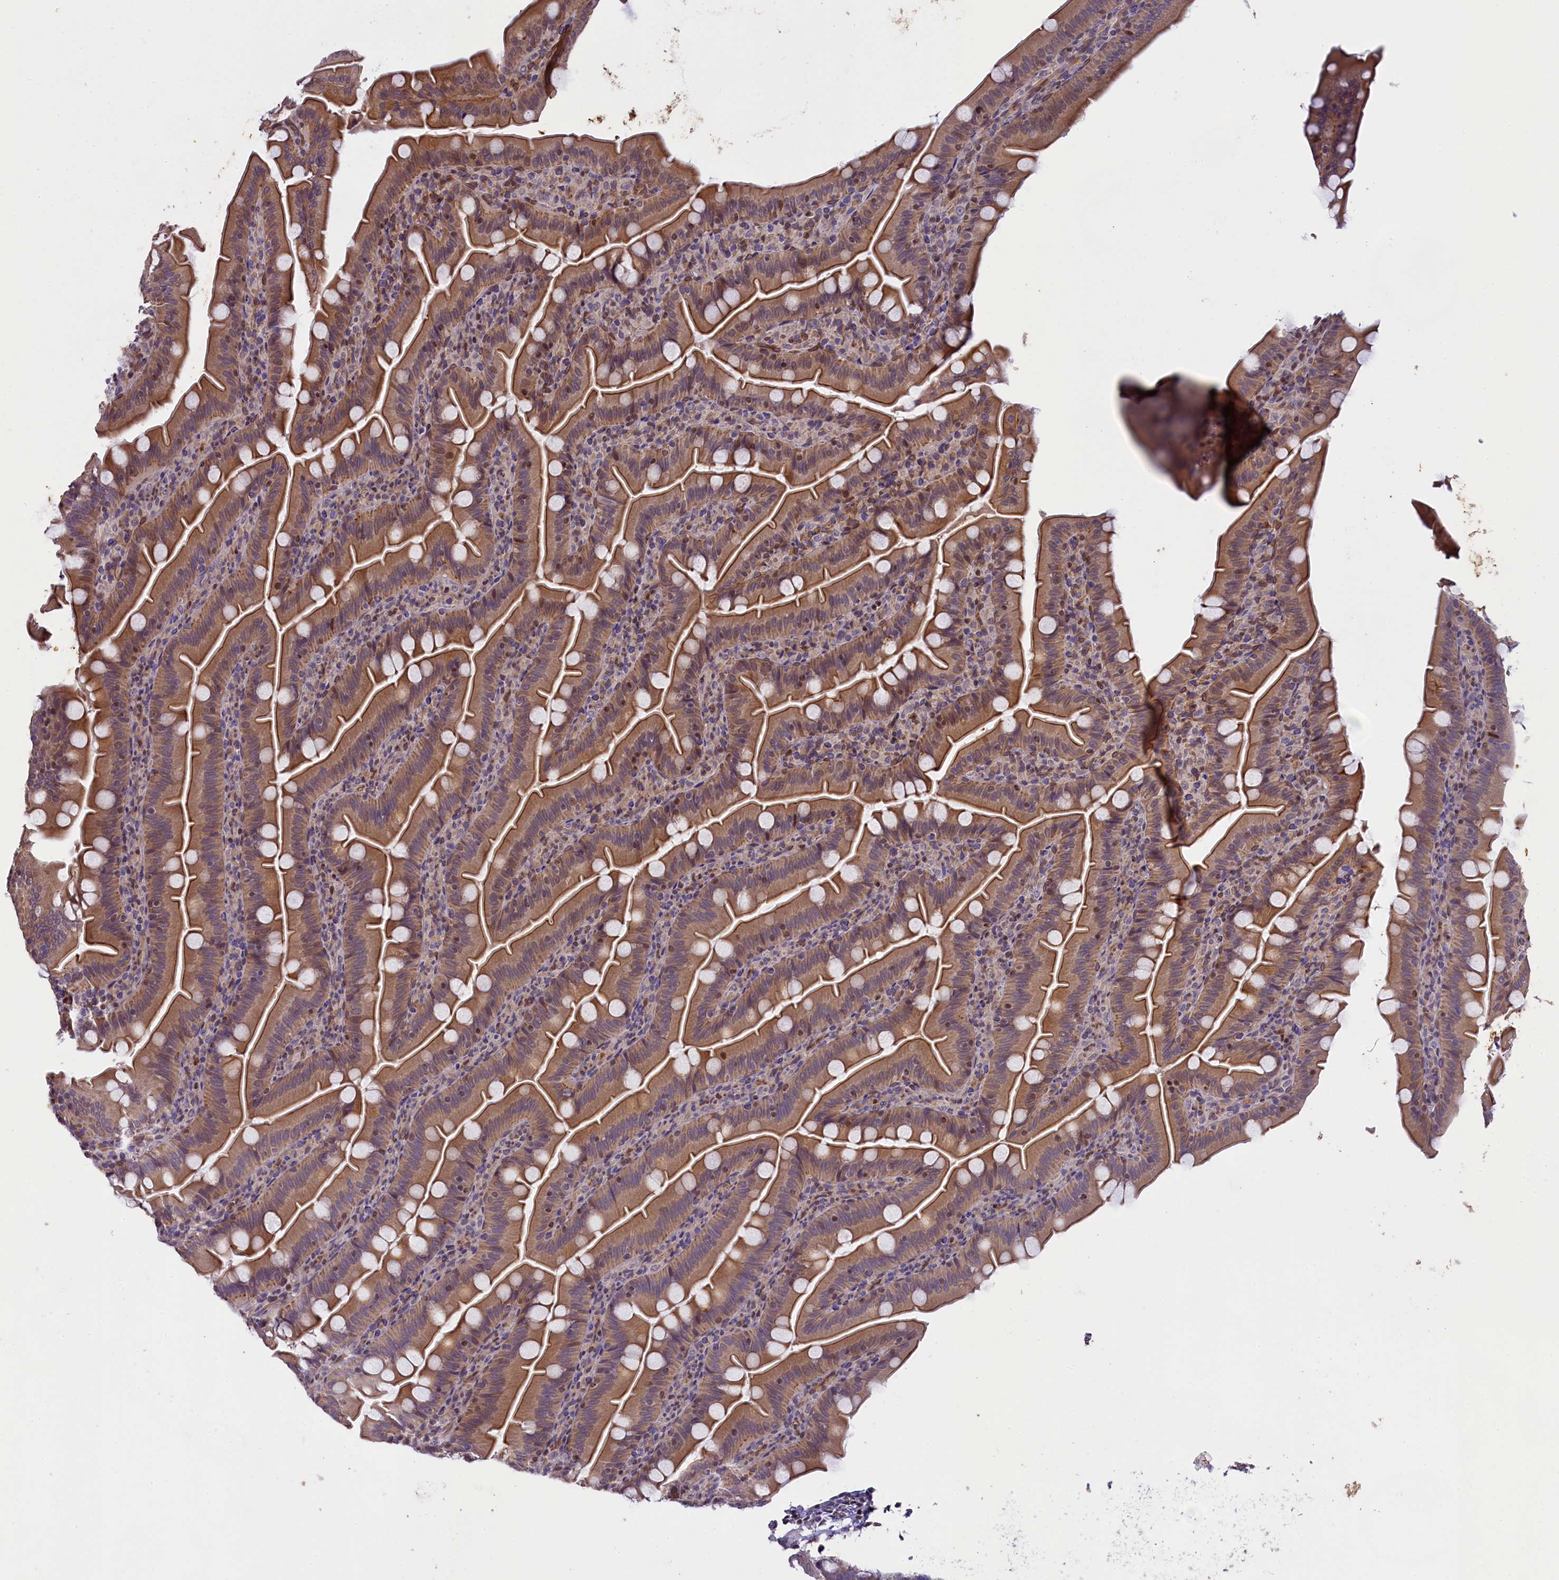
{"staining": {"intensity": "moderate", "quantity": "25%-75%", "location": "cytoplasmic/membranous"}, "tissue": "appendix", "cell_type": "Glandular cells", "image_type": "normal", "snomed": [{"axis": "morphology", "description": "Normal tissue, NOS"}, {"axis": "topography", "description": "Appendix"}], "caption": "A high-resolution image shows IHC staining of unremarkable appendix, which exhibits moderate cytoplasmic/membranous expression in about 25%-75% of glandular cells. (DAB IHC, brown staining for protein, blue staining for nuclei).", "gene": "SP4", "patient": {"sex": "female", "age": 33}}